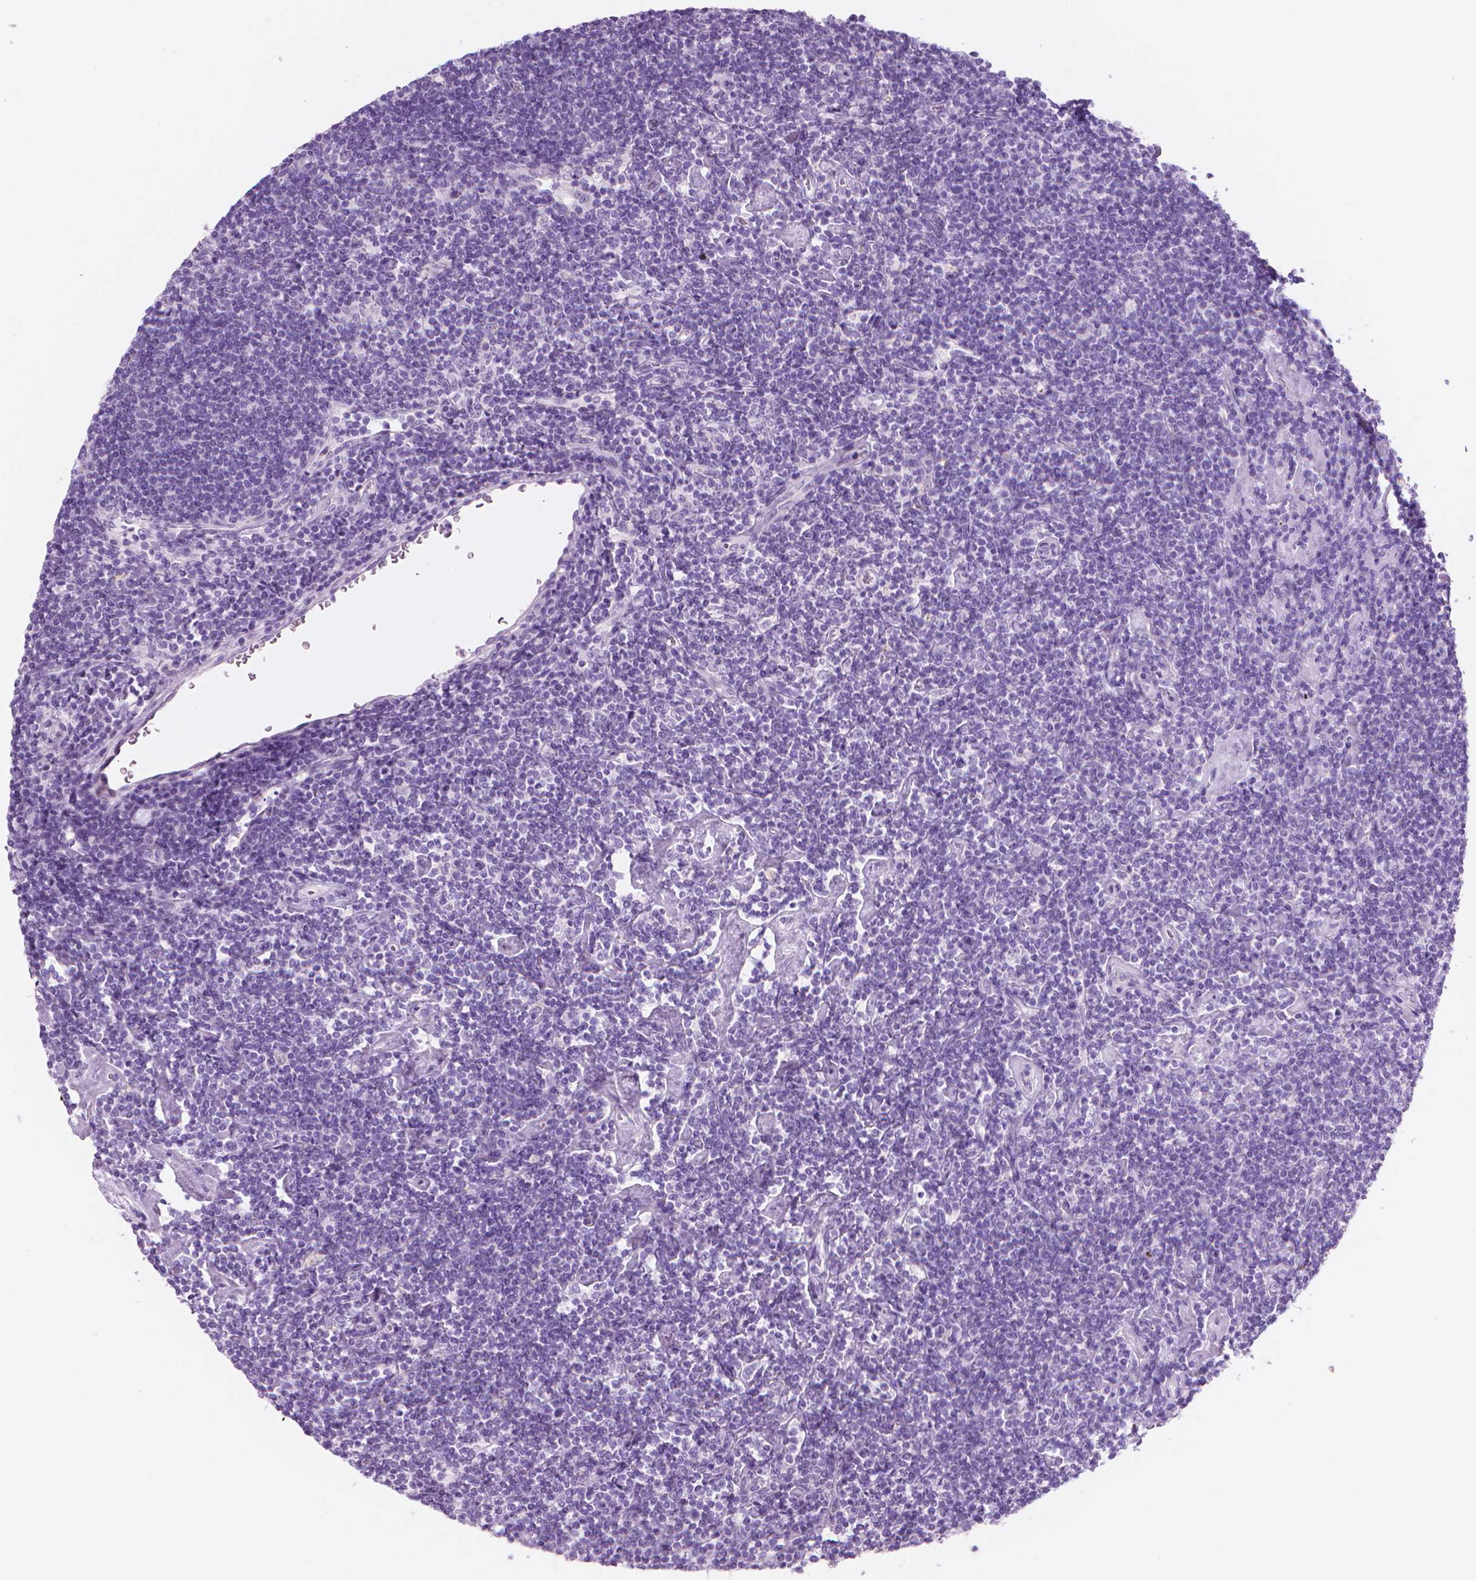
{"staining": {"intensity": "negative", "quantity": "none", "location": "none"}, "tissue": "lymphoma", "cell_type": "Tumor cells", "image_type": "cancer", "snomed": [{"axis": "morphology", "description": "Hodgkin's disease, NOS"}, {"axis": "topography", "description": "Lymph node"}], "caption": "Immunohistochemistry (IHC) image of human Hodgkin's disease stained for a protein (brown), which shows no expression in tumor cells.", "gene": "TTC29", "patient": {"sex": "male", "age": 40}}